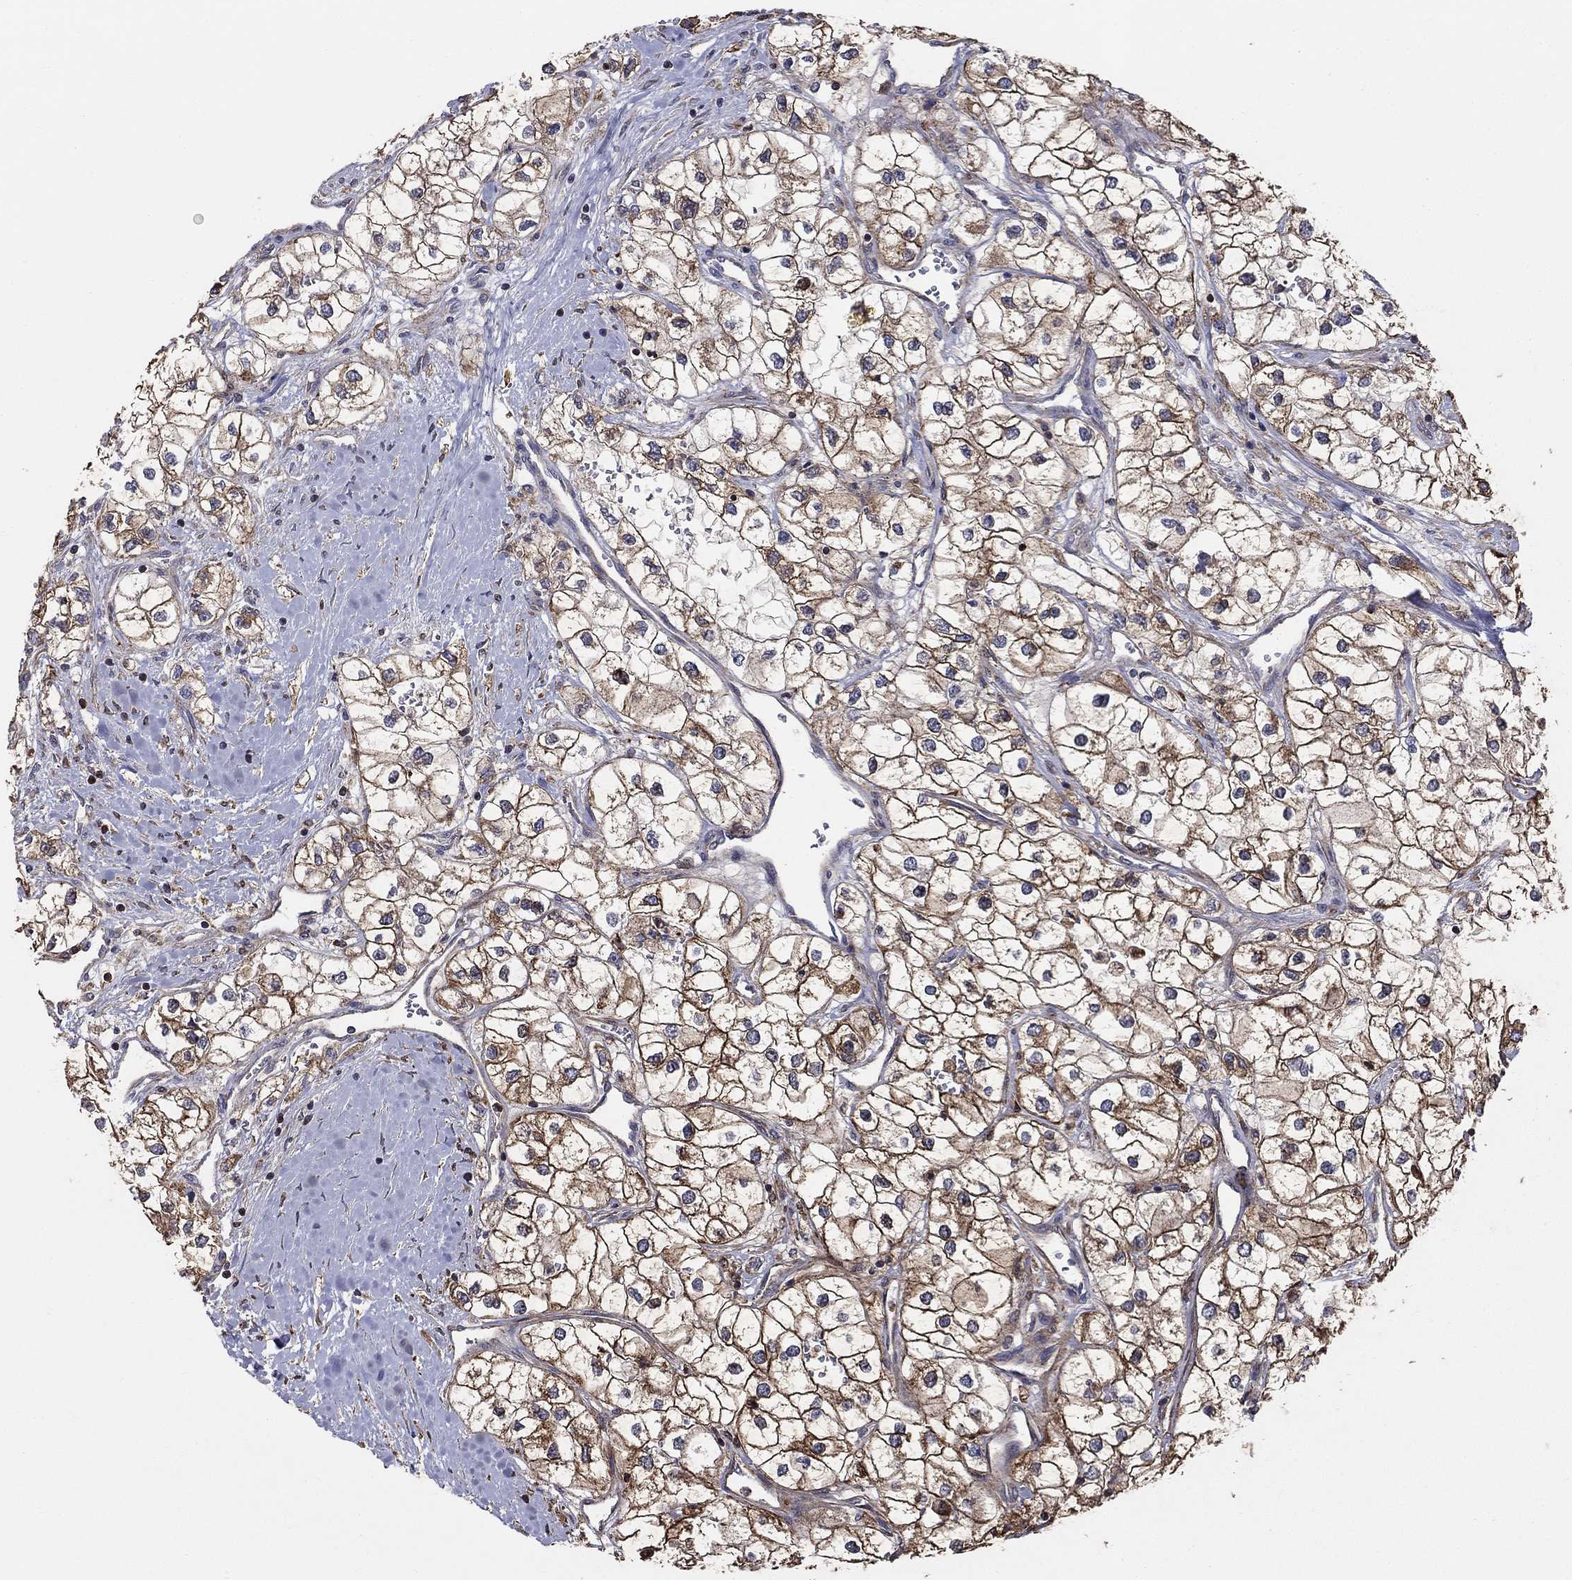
{"staining": {"intensity": "strong", "quantity": ">75%", "location": "cytoplasmic/membranous"}, "tissue": "renal cancer", "cell_type": "Tumor cells", "image_type": "cancer", "snomed": [{"axis": "morphology", "description": "Adenocarcinoma, NOS"}, {"axis": "topography", "description": "Kidney"}], "caption": "Protein analysis of renal adenocarcinoma tissue reveals strong cytoplasmic/membranous staining in about >75% of tumor cells.", "gene": "NPHP1", "patient": {"sex": "male", "age": 59}}